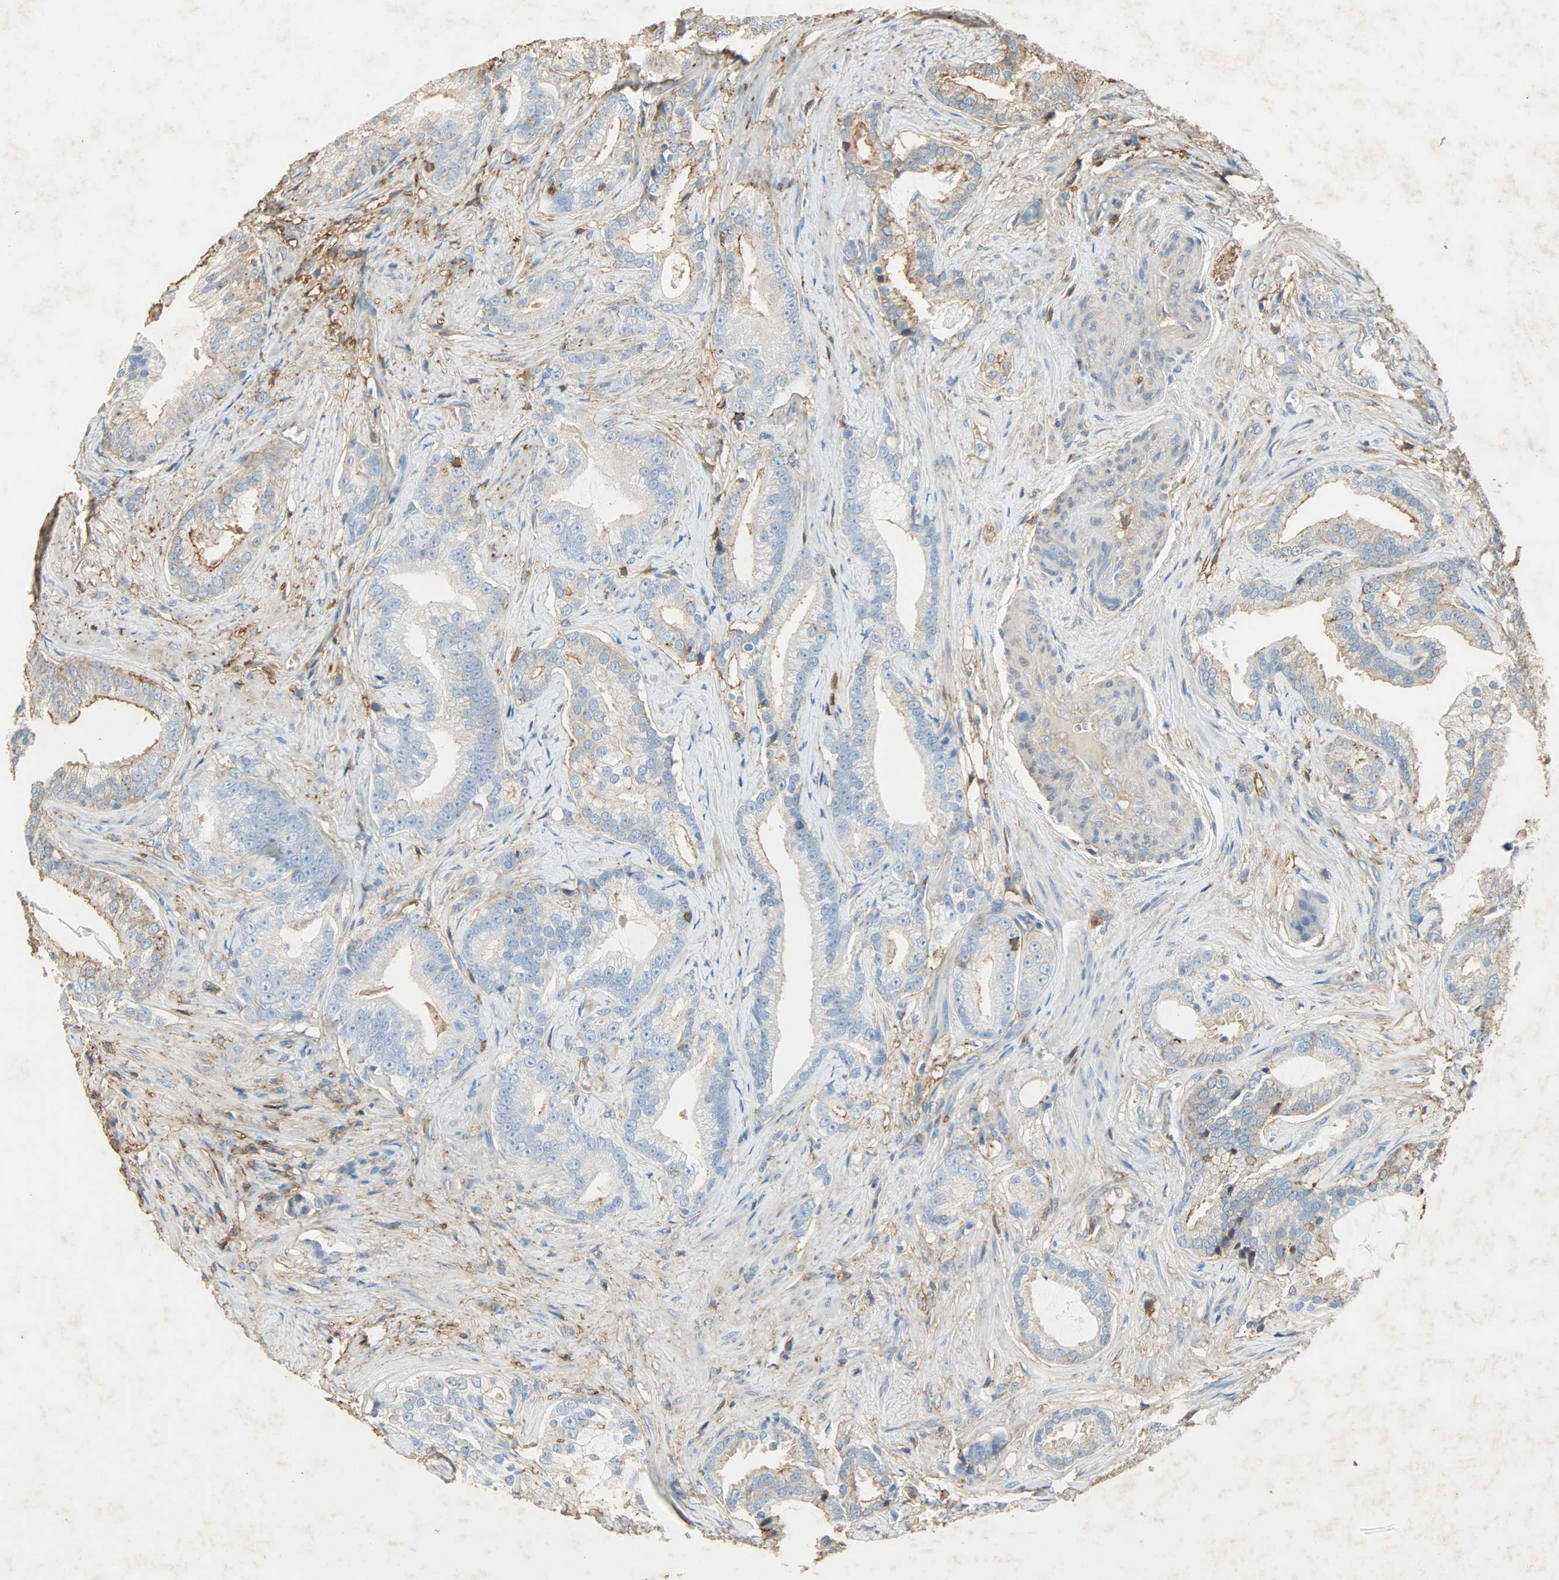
{"staining": {"intensity": "moderate", "quantity": "<25%", "location": "cytoplasmic/membranous"}, "tissue": "prostate cancer", "cell_type": "Tumor cells", "image_type": "cancer", "snomed": [{"axis": "morphology", "description": "Adenocarcinoma, Low grade"}, {"axis": "topography", "description": "Prostate"}], "caption": "Human prostate cancer stained for a protein (brown) demonstrates moderate cytoplasmic/membranous positive staining in approximately <25% of tumor cells.", "gene": "ANXA6", "patient": {"sex": "male", "age": 58}}